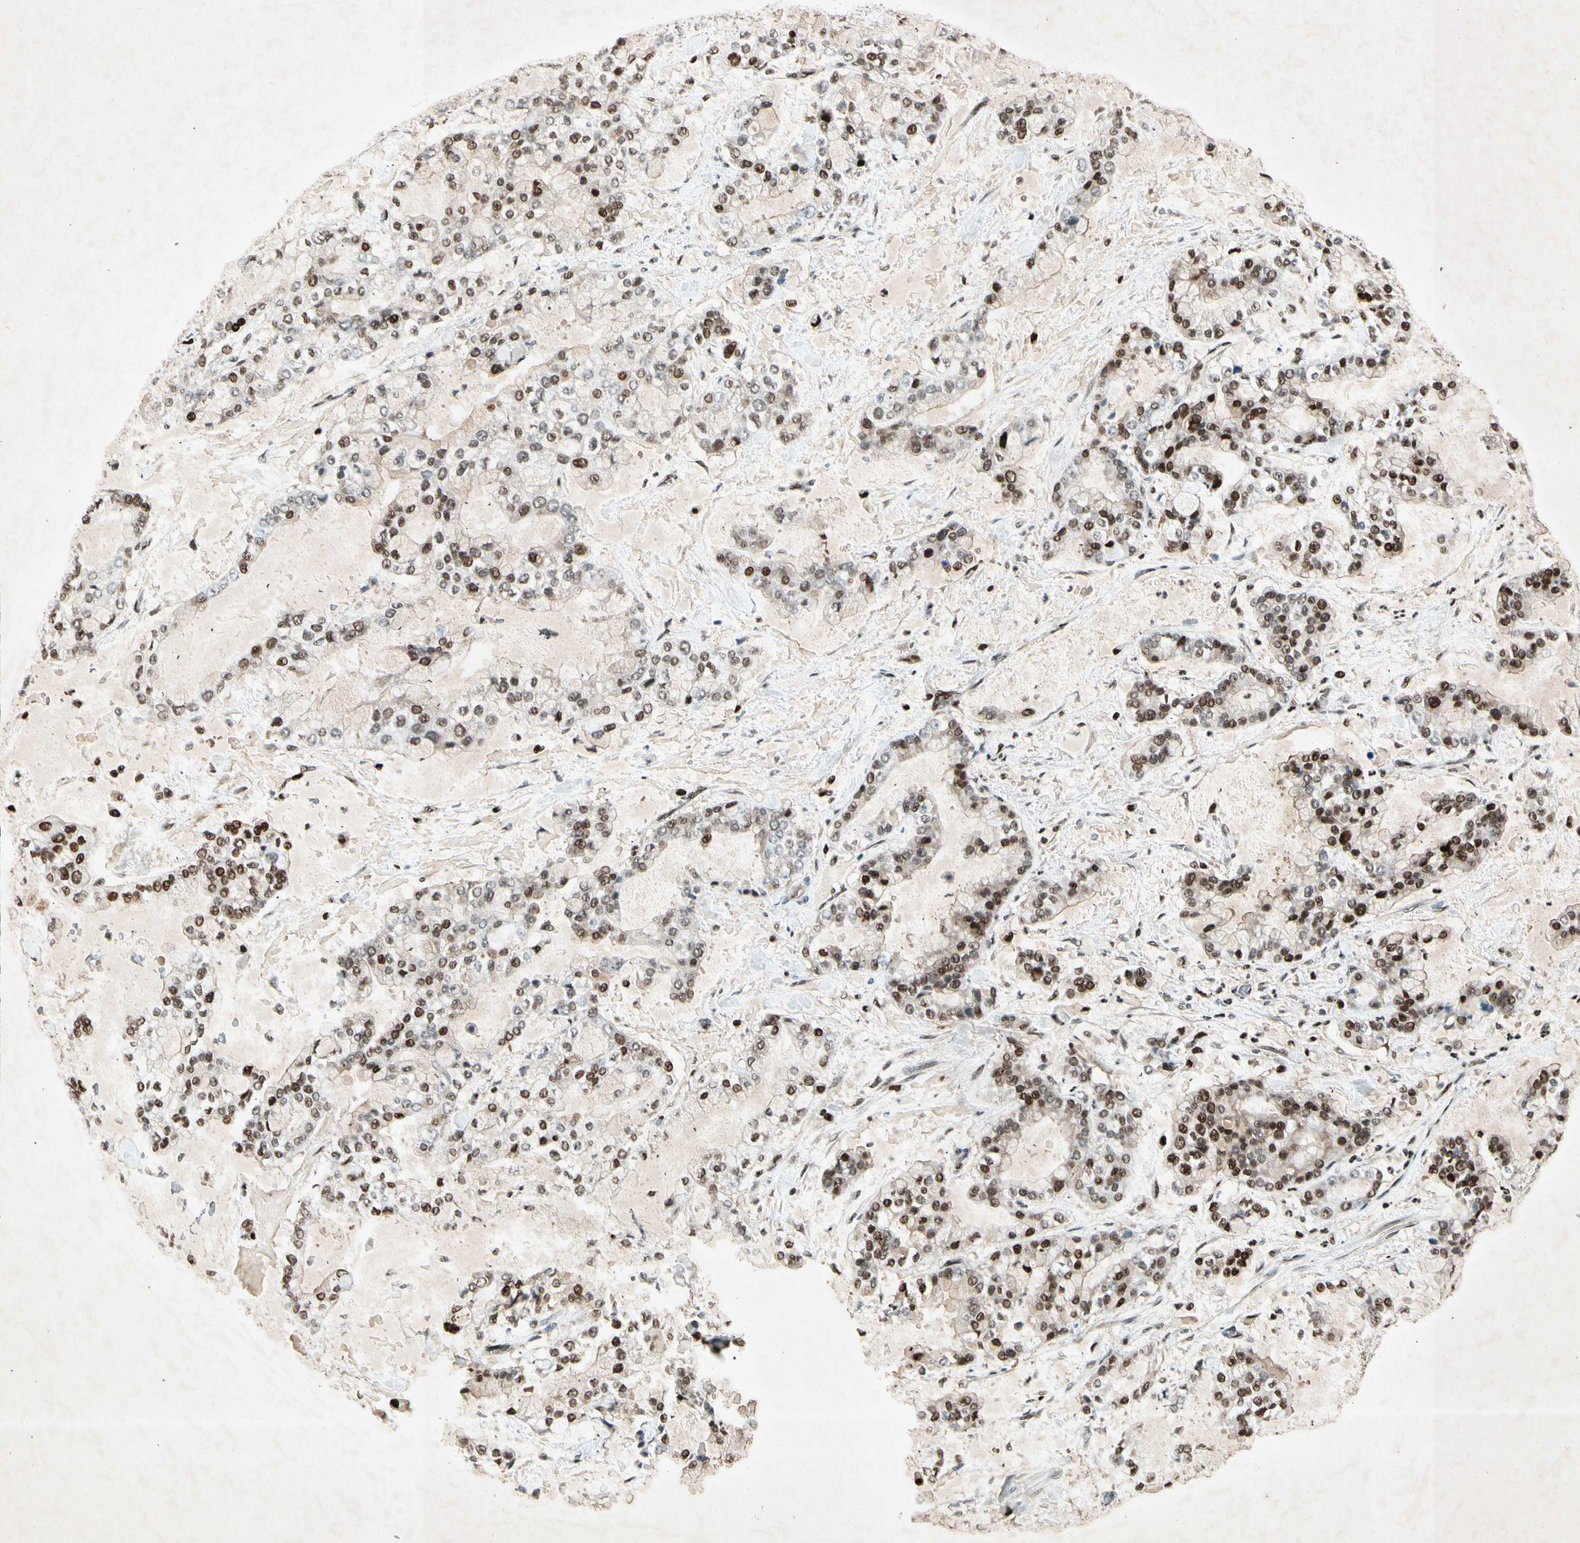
{"staining": {"intensity": "strong", "quantity": ">75%", "location": "nuclear"}, "tissue": "stomach cancer", "cell_type": "Tumor cells", "image_type": "cancer", "snomed": [{"axis": "morphology", "description": "Normal tissue, NOS"}, {"axis": "morphology", "description": "Adenocarcinoma, NOS"}, {"axis": "topography", "description": "Stomach, upper"}, {"axis": "topography", "description": "Stomach"}], "caption": "The image reveals staining of stomach cancer (adenocarcinoma), revealing strong nuclear protein staining (brown color) within tumor cells. Using DAB (3,3'-diaminobenzidine) (brown) and hematoxylin (blue) stains, captured at high magnification using brightfield microscopy.", "gene": "RNF43", "patient": {"sex": "male", "age": 76}}